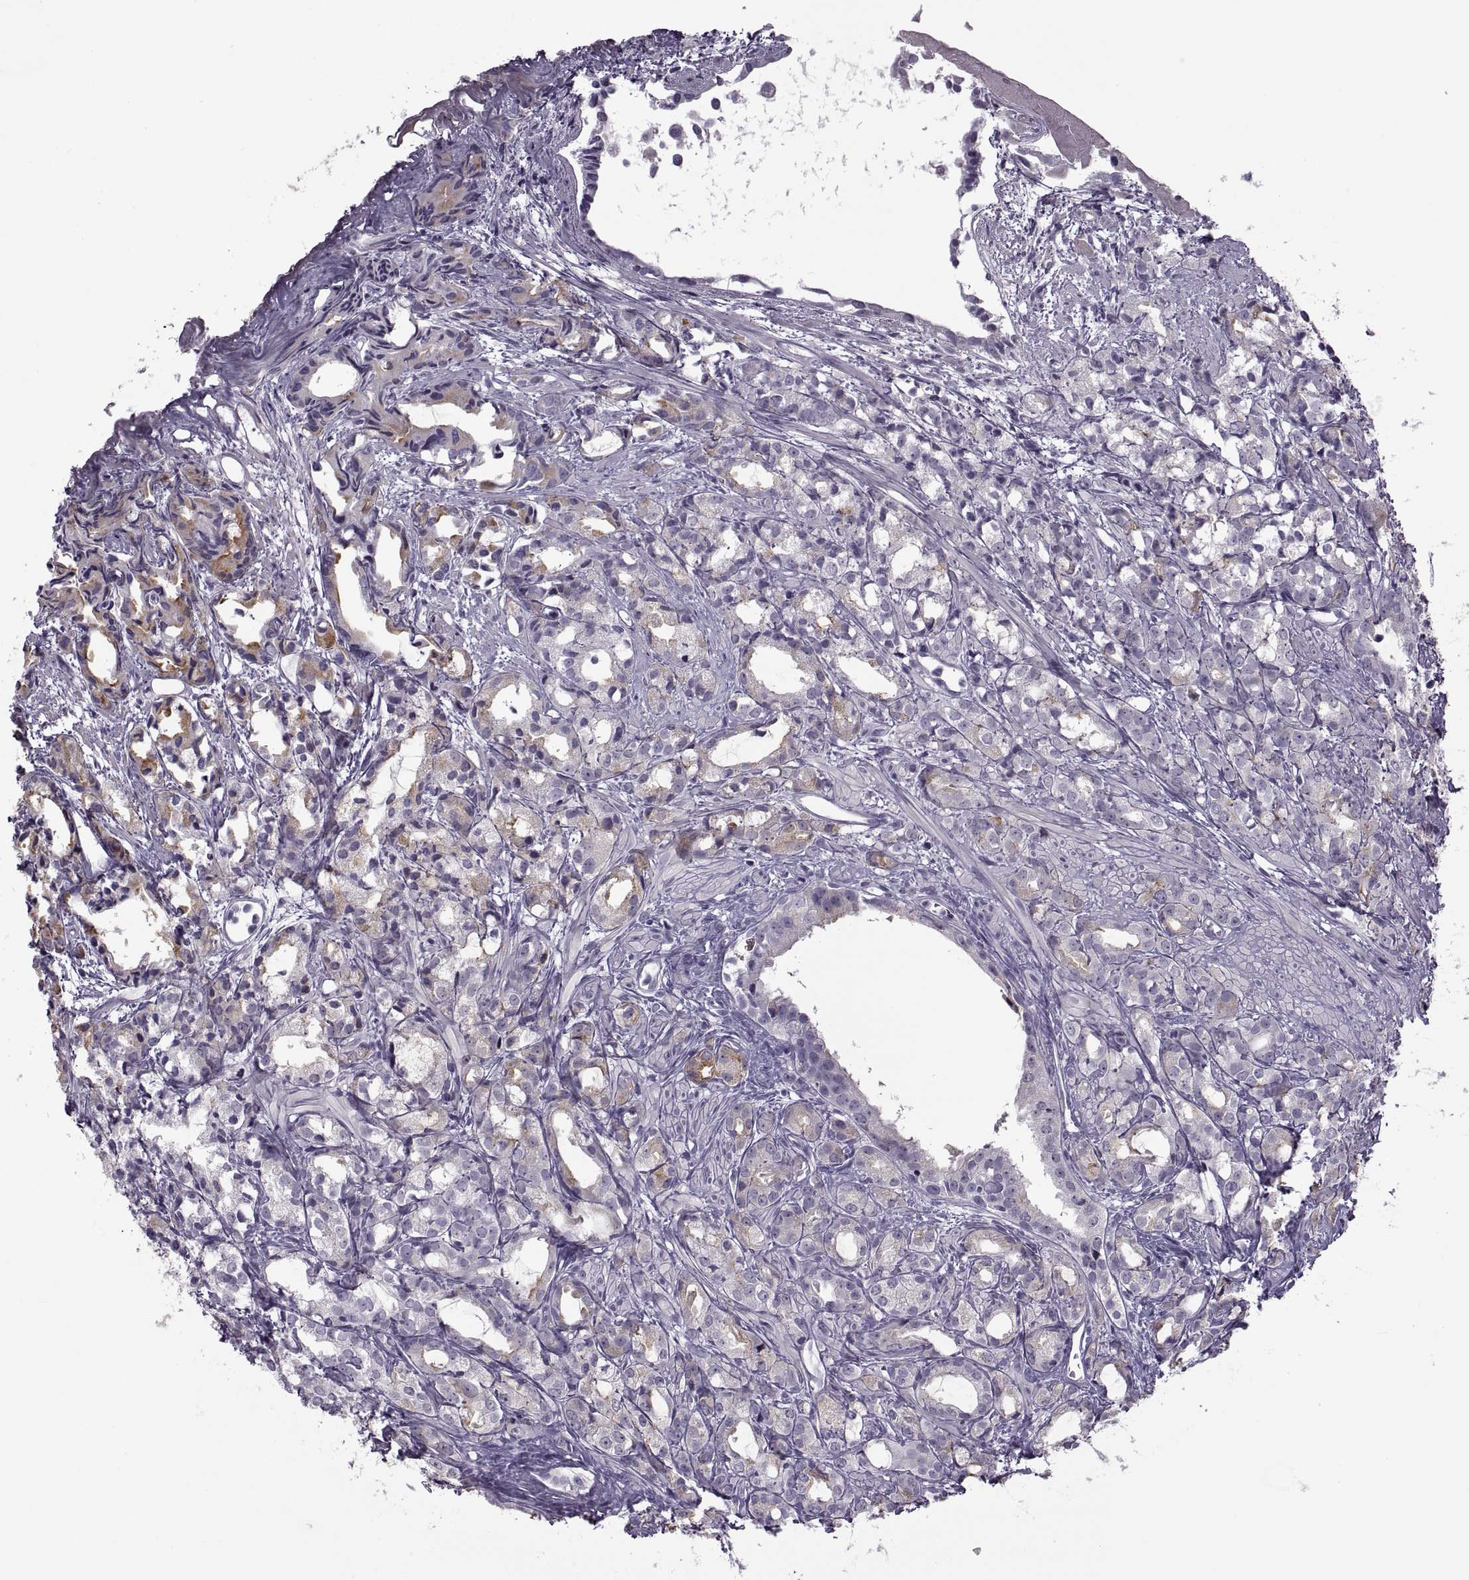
{"staining": {"intensity": "moderate", "quantity": "<25%", "location": "cytoplasmic/membranous"}, "tissue": "prostate cancer", "cell_type": "Tumor cells", "image_type": "cancer", "snomed": [{"axis": "morphology", "description": "Adenocarcinoma, High grade"}, {"axis": "topography", "description": "Prostate"}], "caption": "Immunohistochemical staining of human prostate high-grade adenocarcinoma displays moderate cytoplasmic/membranous protein expression in about <25% of tumor cells.", "gene": "RSPH6A", "patient": {"sex": "male", "age": 79}}